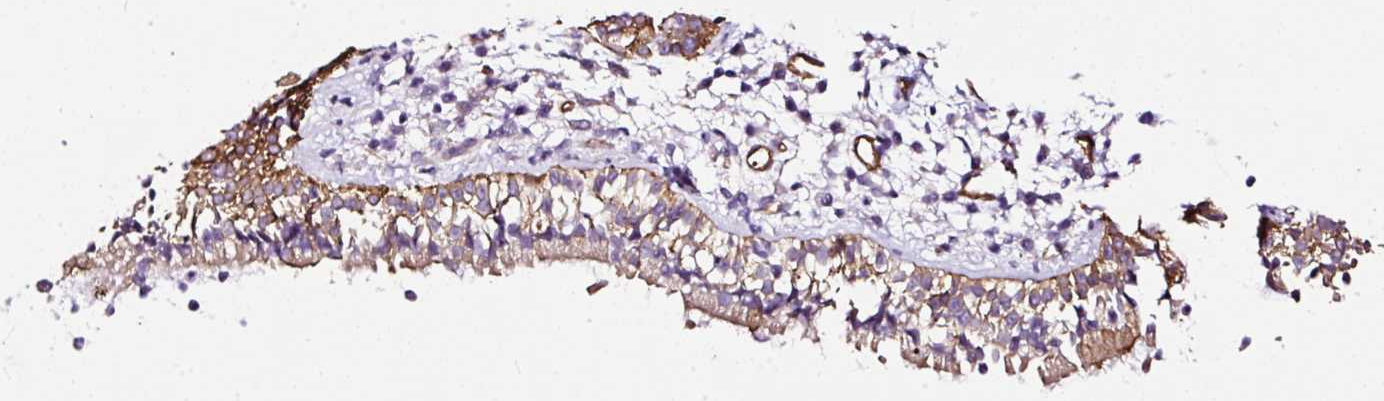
{"staining": {"intensity": "moderate", "quantity": ">75%", "location": "cytoplasmic/membranous"}, "tissue": "nasopharynx", "cell_type": "Respiratory epithelial cells", "image_type": "normal", "snomed": [{"axis": "morphology", "description": "Normal tissue, NOS"}, {"axis": "topography", "description": "Nasopharynx"}], "caption": "A medium amount of moderate cytoplasmic/membranous expression is identified in about >75% of respiratory epithelial cells in unremarkable nasopharynx. The staining is performed using DAB (3,3'-diaminobenzidine) brown chromogen to label protein expression. The nuclei are counter-stained blue using hematoxylin.", "gene": "MAGEB16", "patient": {"sex": "male", "age": 21}}